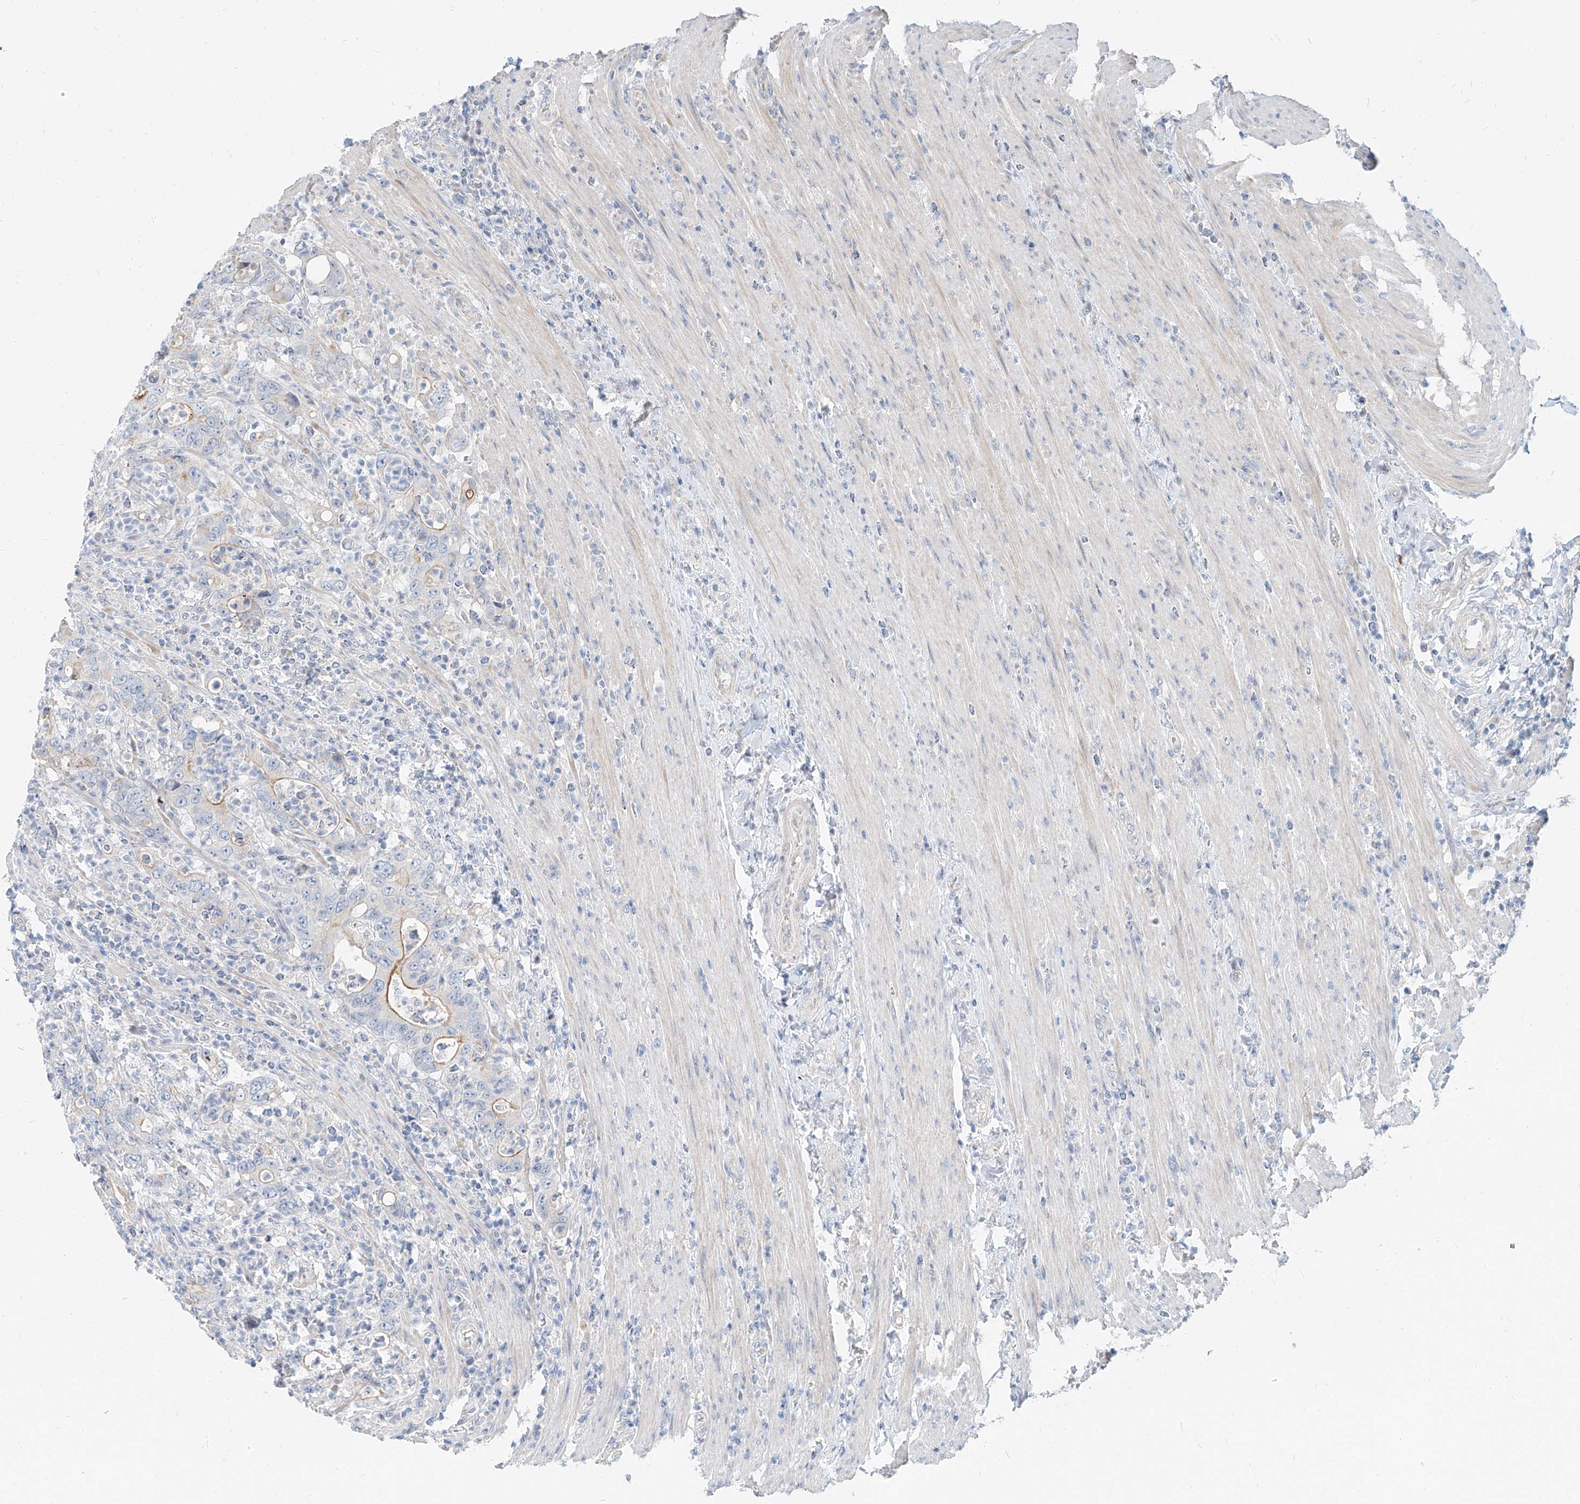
{"staining": {"intensity": "weak", "quantity": "<25%", "location": "cytoplasmic/membranous"}, "tissue": "colorectal cancer", "cell_type": "Tumor cells", "image_type": "cancer", "snomed": [{"axis": "morphology", "description": "Adenocarcinoma, NOS"}, {"axis": "topography", "description": "Colon"}], "caption": "IHC of human colorectal adenocarcinoma demonstrates no expression in tumor cells. (DAB (3,3'-diaminobenzidine) immunohistochemistry, high magnification).", "gene": "STX19", "patient": {"sex": "female", "age": 75}}